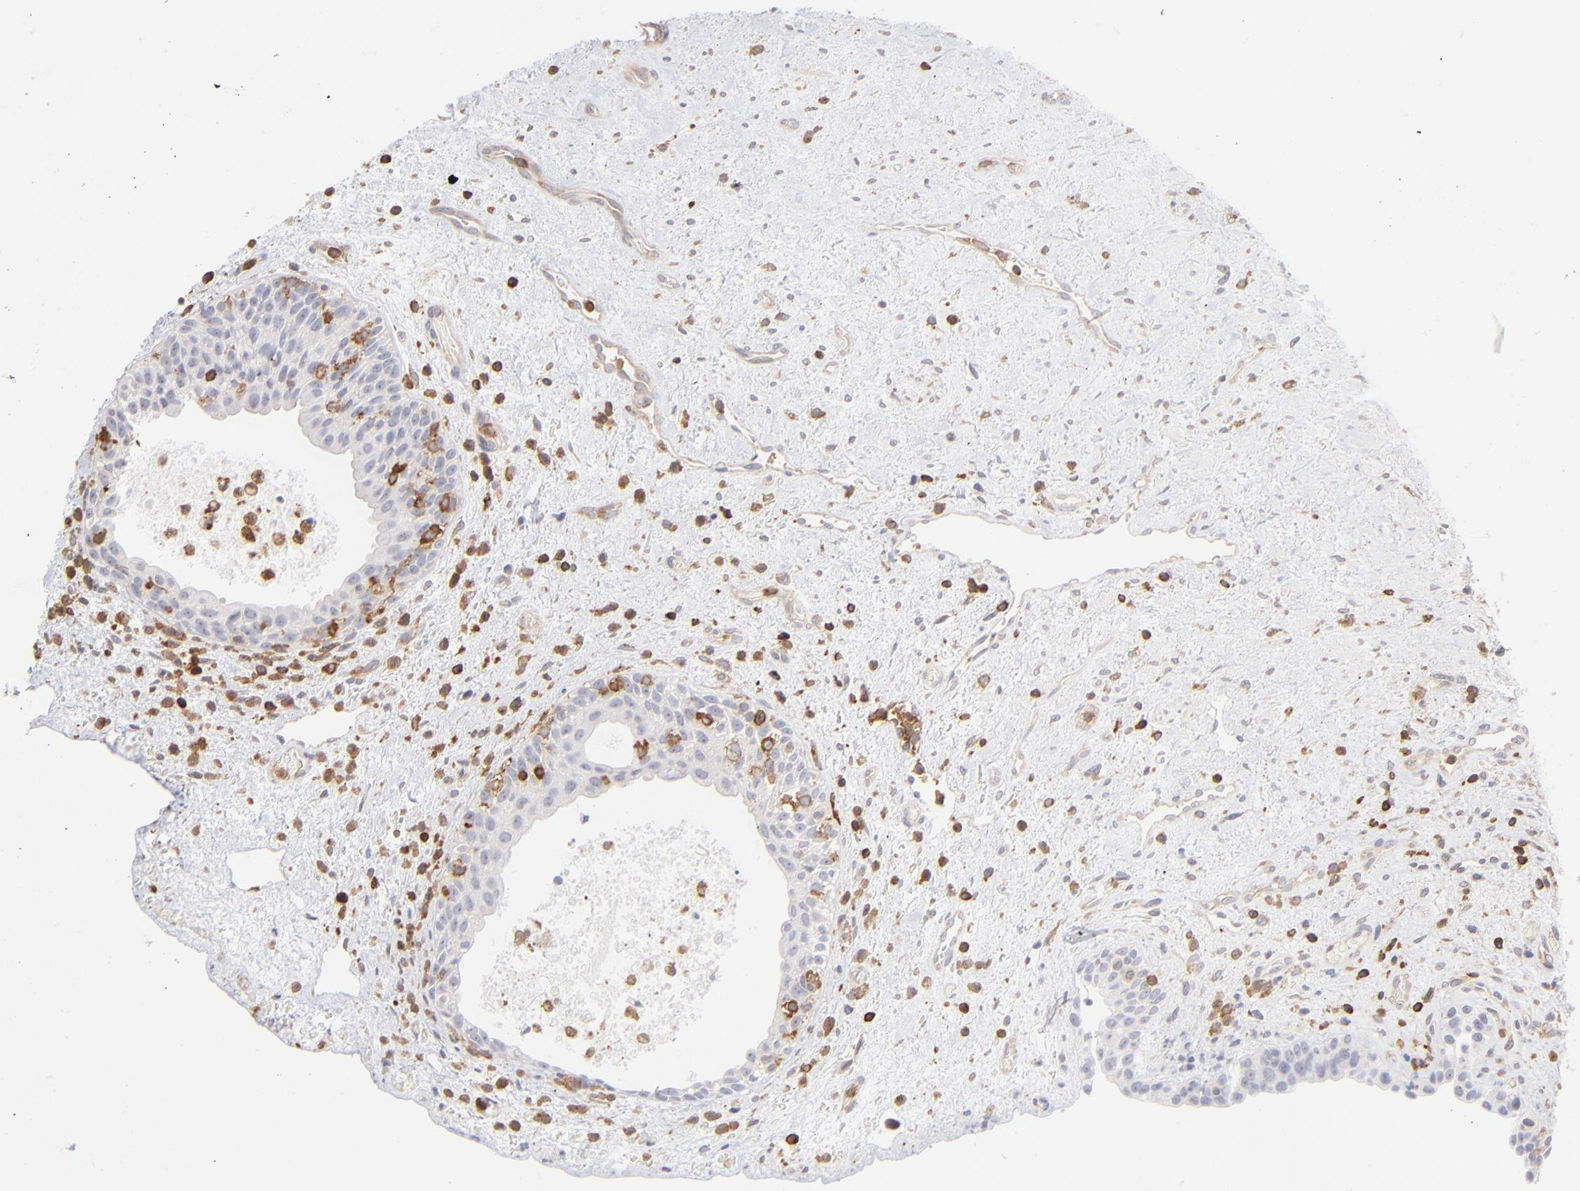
{"staining": {"intensity": "negative", "quantity": "none", "location": "none"}, "tissue": "urinary bladder", "cell_type": "Urothelial cells", "image_type": "normal", "snomed": [{"axis": "morphology", "description": "Normal tissue, NOS"}, {"axis": "topography", "description": "Urinary bladder"}], "caption": "IHC histopathology image of benign human urinary bladder stained for a protein (brown), which exhibits no expression in urothelial cells.", "gene": "WIPF1", "patient": {"sex": "male", "age": 48}}